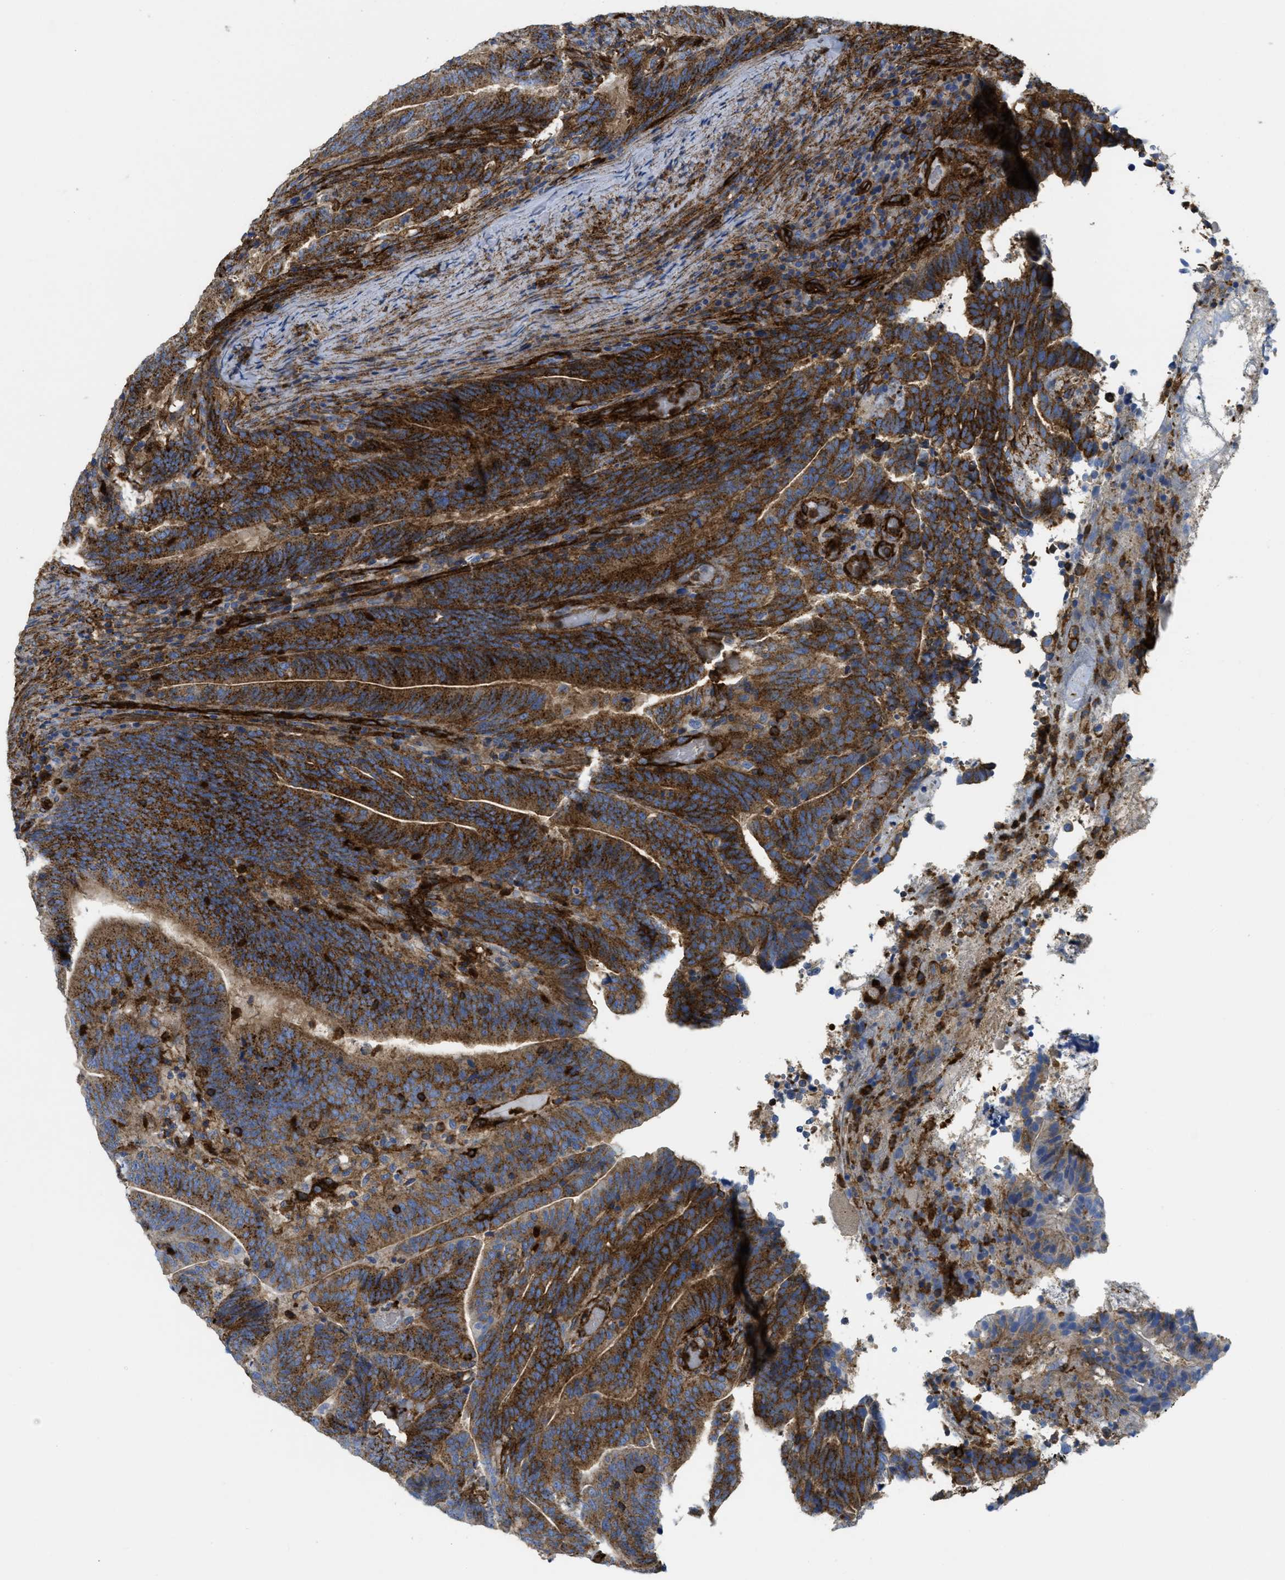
{"staining": {"intensity": "strong", "quantity": ">75%", "location": "cytoplasmic/membranous"}, "tissue": "colorectal cancer", "cell_type": "Tumor cells", "image_type": "cancer", "snomed": [{"axis": "morphology", "description": "Adenocarcinoma, NOS"}, {"axis": "topography", "description": "Colon"}], "caption": "Colorectal cancer (adenocarcinoma) stained with DAB (3,3'-diaminobenzidine) IHC exhibits high levels of strong cytoplasmic/membranous staining in about >75% of tumor cells.", "gene": "HIP1", "patient": {"sex": "female", "age": 66}}